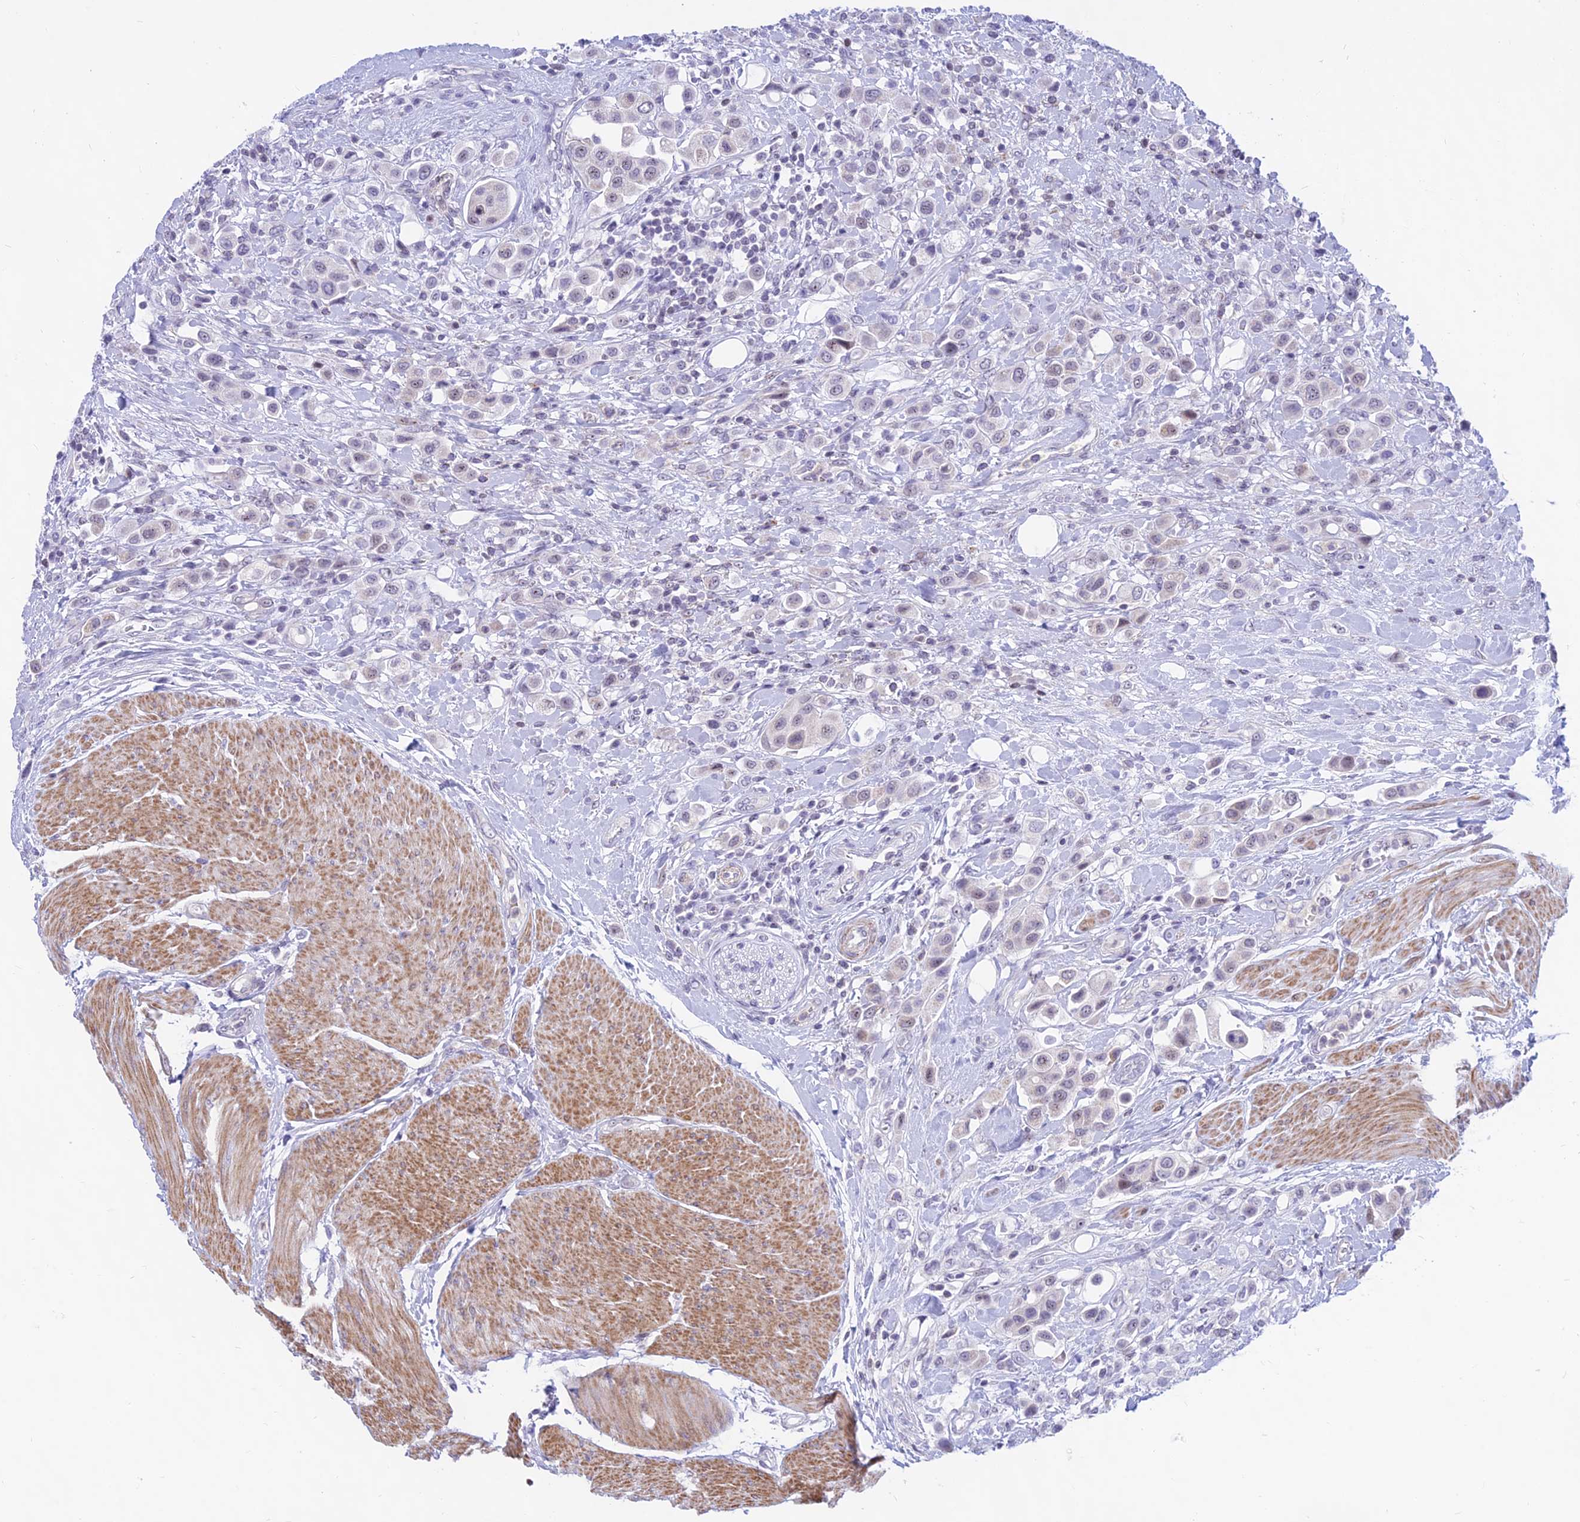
{"staining": {"intensity": "weak", "quantity": "25%-75%", "location": "cytoplasmic/membranous,nuclear"}, "tissue": "urothelial cancer", "cell_type": "Tumor cells", "image_type": "cancer", "snomed": [{"axis": "morphology", "description": "Urothelial carcinoma, High grade"}, {"axis": "topography", "description": "Urinary bladder"}], "caption": "Human high-grade urothelial carcinoma stained with a brown dye exhibits weak cytoplasmic/membranous and nuclear positive staining in approximately 25%-75% of tumor cells.", "gene": "KRR1", "patient": {"sex": "male", "age": 50}}